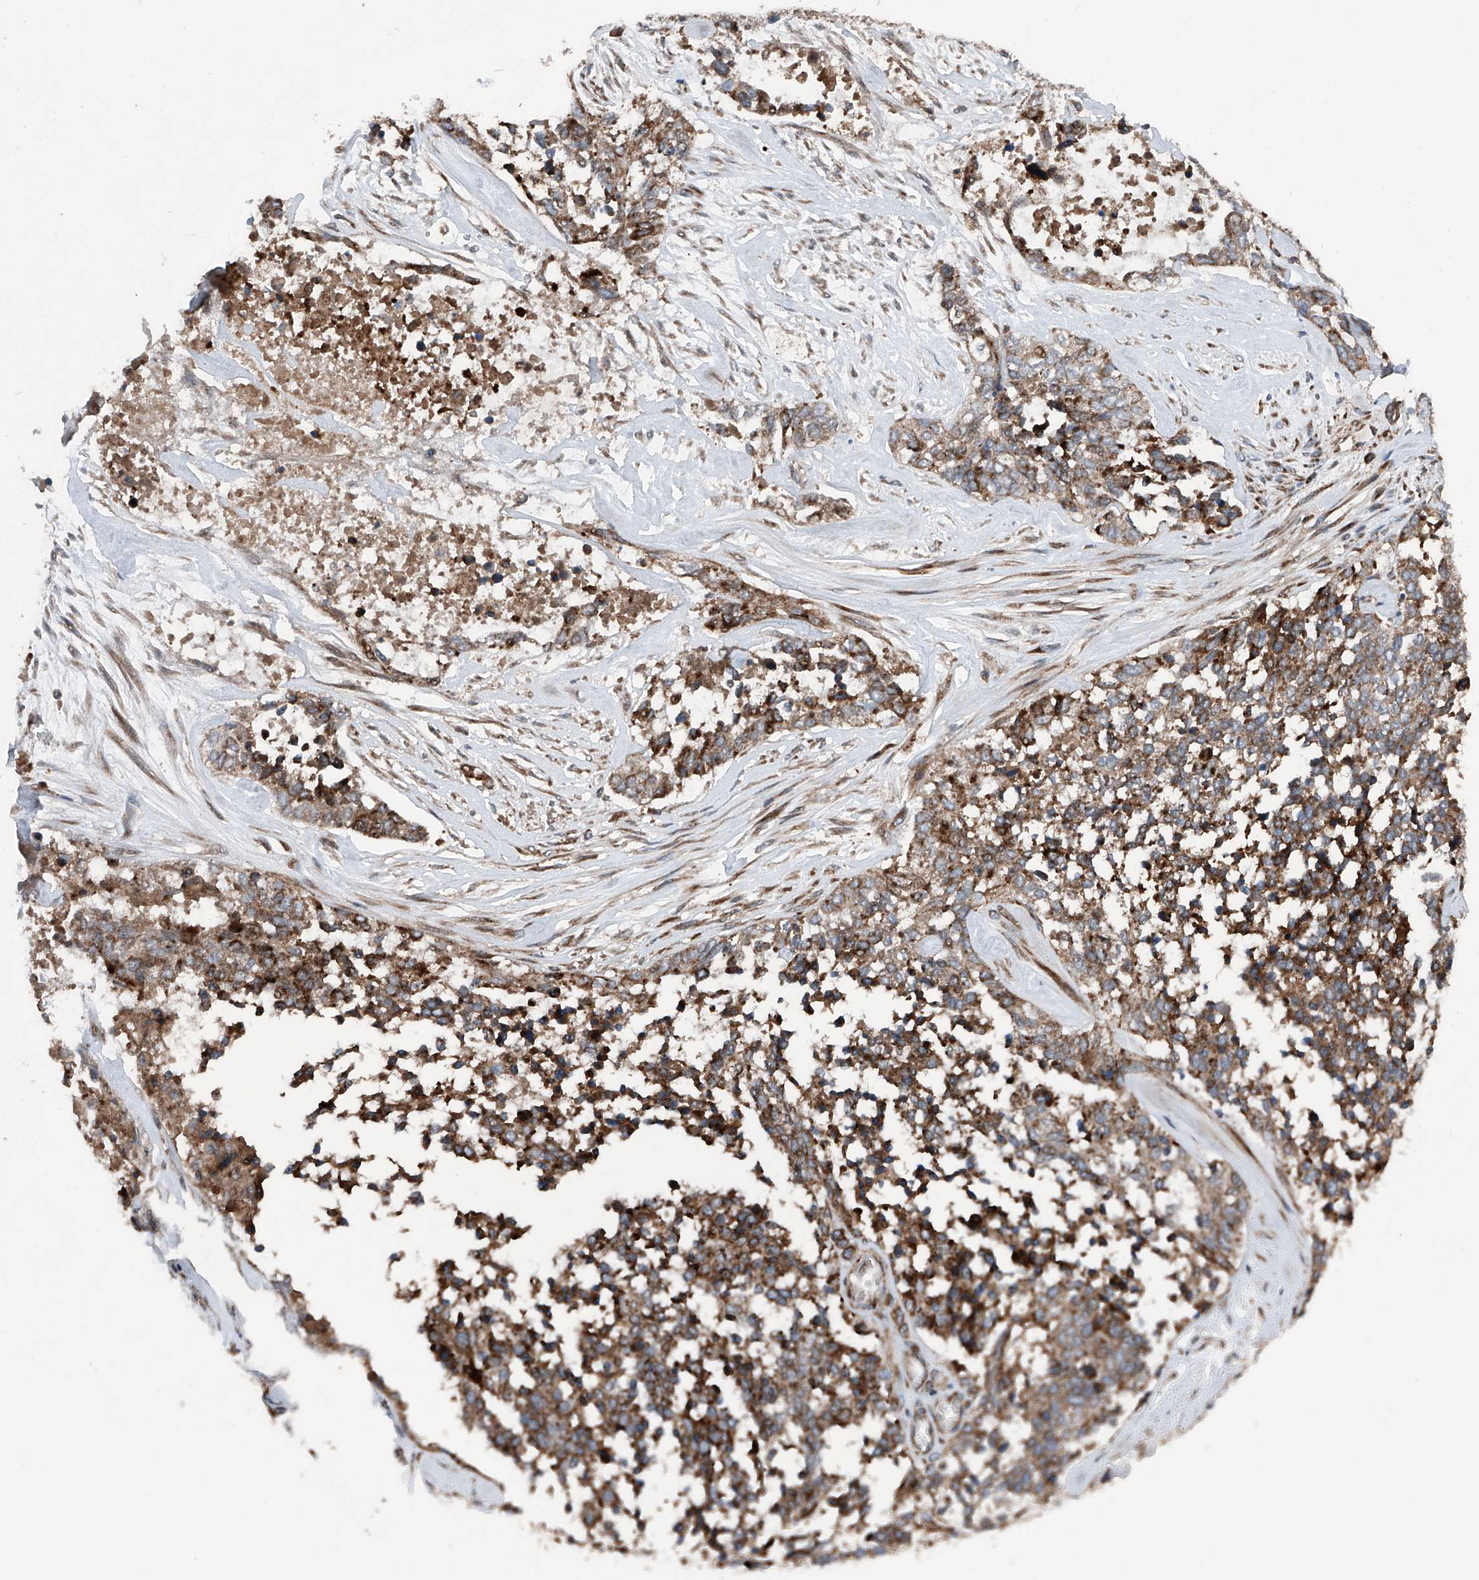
{"staining": {"intensity": "moderate", "quantity": ">75%", "location": "cytoplasmic/membranous"}, "tissue": "ovarian cancer", "cell_type": "Tumor cells", "image_type": "cancer", "snomed": [{"axis": "morphology", "description": "Cystadenocarcinoma, serous, NOS"}, {"axis": "topography", "description": "Ovary"}], "caption": "There is medium levels of moderate cytoplasmic/membranous expression in tumor cells of serous cystadenocarcinoma (ovarian), as demonstrated by immunohistochemical staining (brown color).", "gene": "DAD1", "patient": {"sex": "female", "age": 44}}